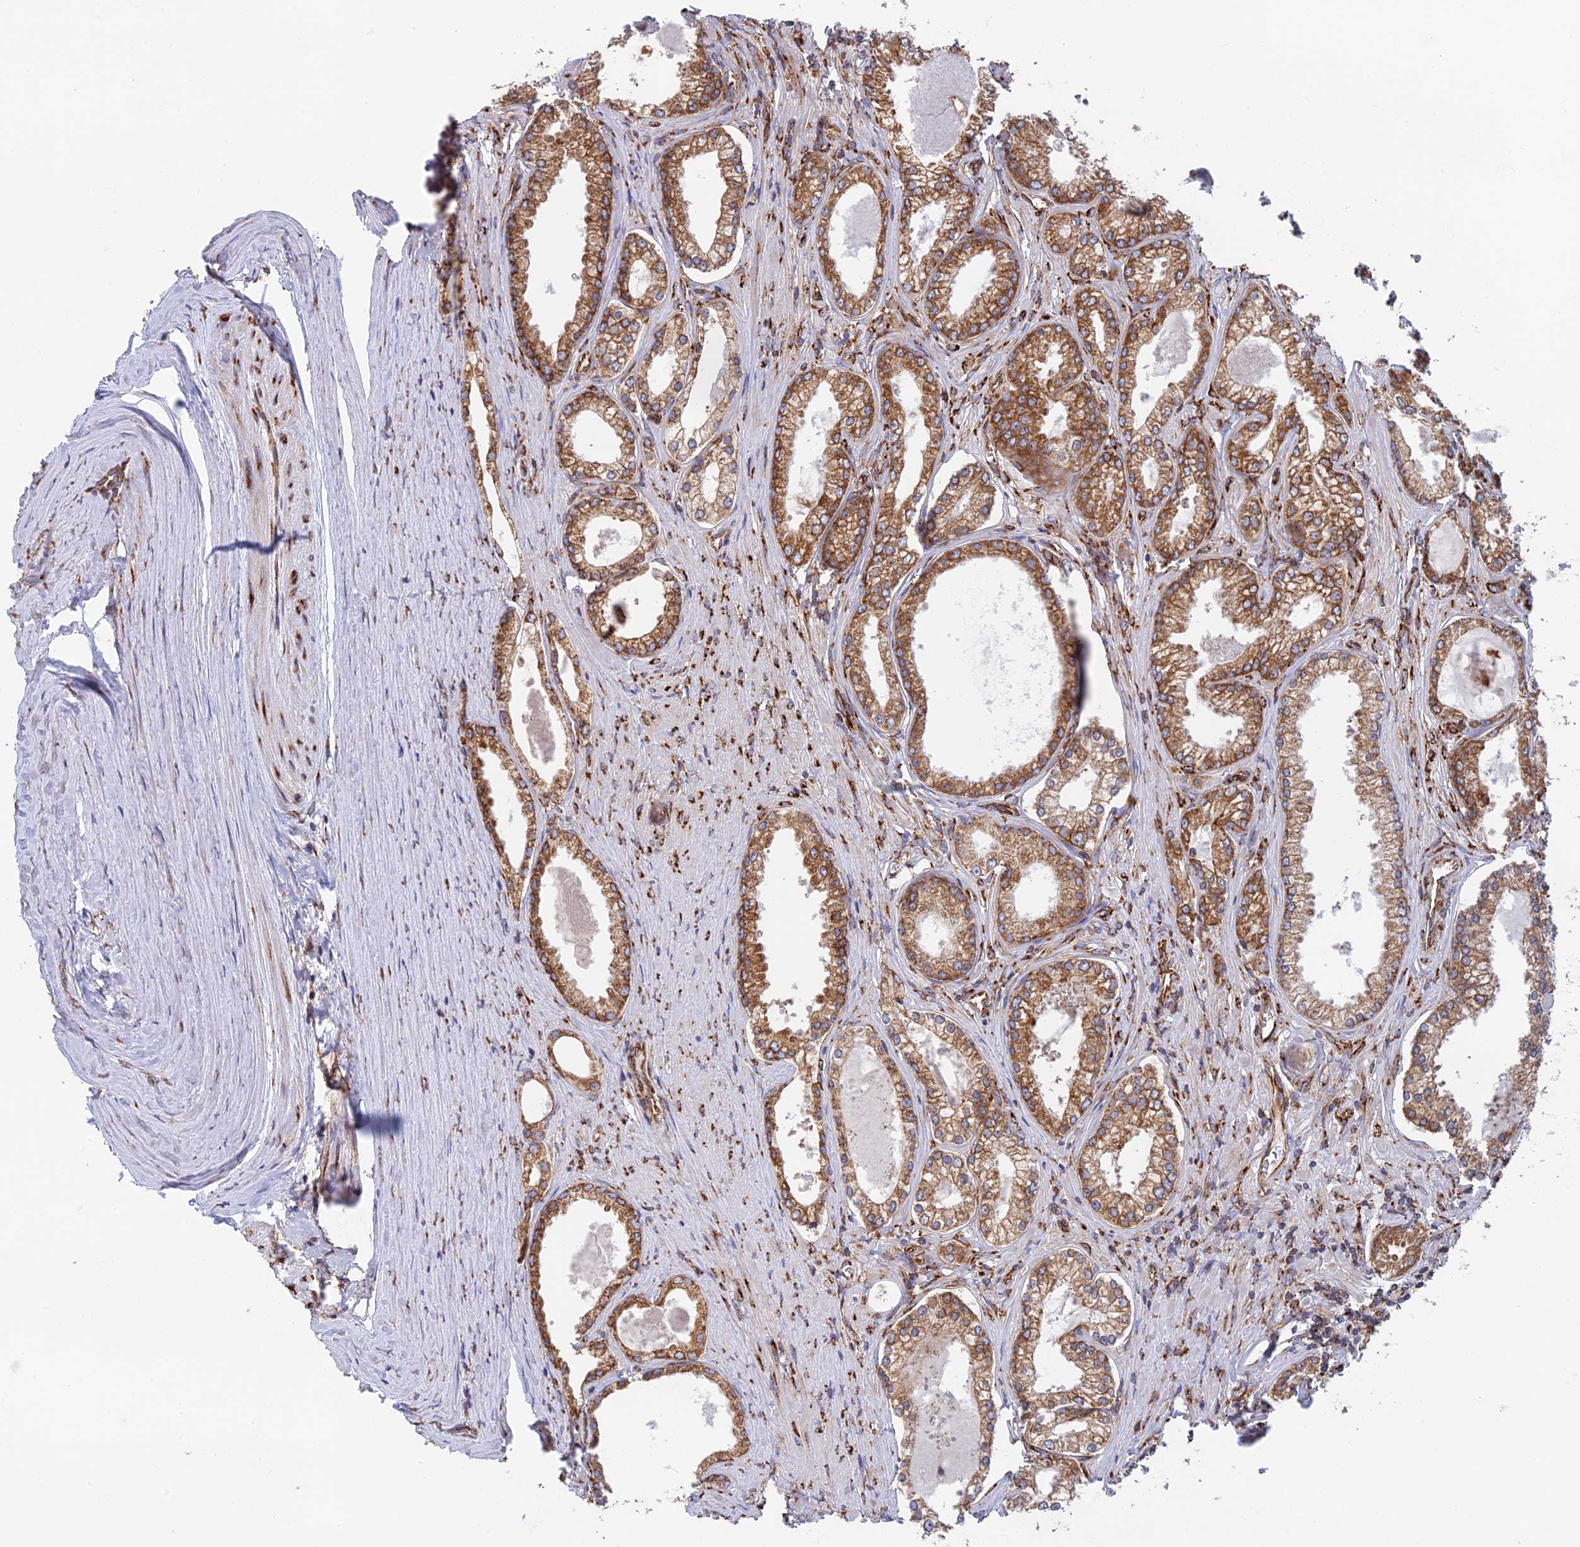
{"staining": {"intensity": "moderate", "quantity": ">75%", "location": "cytoplasmic/membranous"}, "tissue": "prostate cancer", "cell_type": "Tumor cells", "image_type": "cancer", "snomed": [{"axis": "morphology", "description": "Adenocarcinoma, High grade"}, {"axis": "topography", "description": "Prostate"}], "caption": "This micrograph displays IHC staining of human prostate cancer (adenocarcinoma (high-grade)), with medium moderate cytoplasmic/membranous expression in about >75% of tumor cells.", "gene": "CCDC69", "patient": {"sex": "male", "age": 68}}